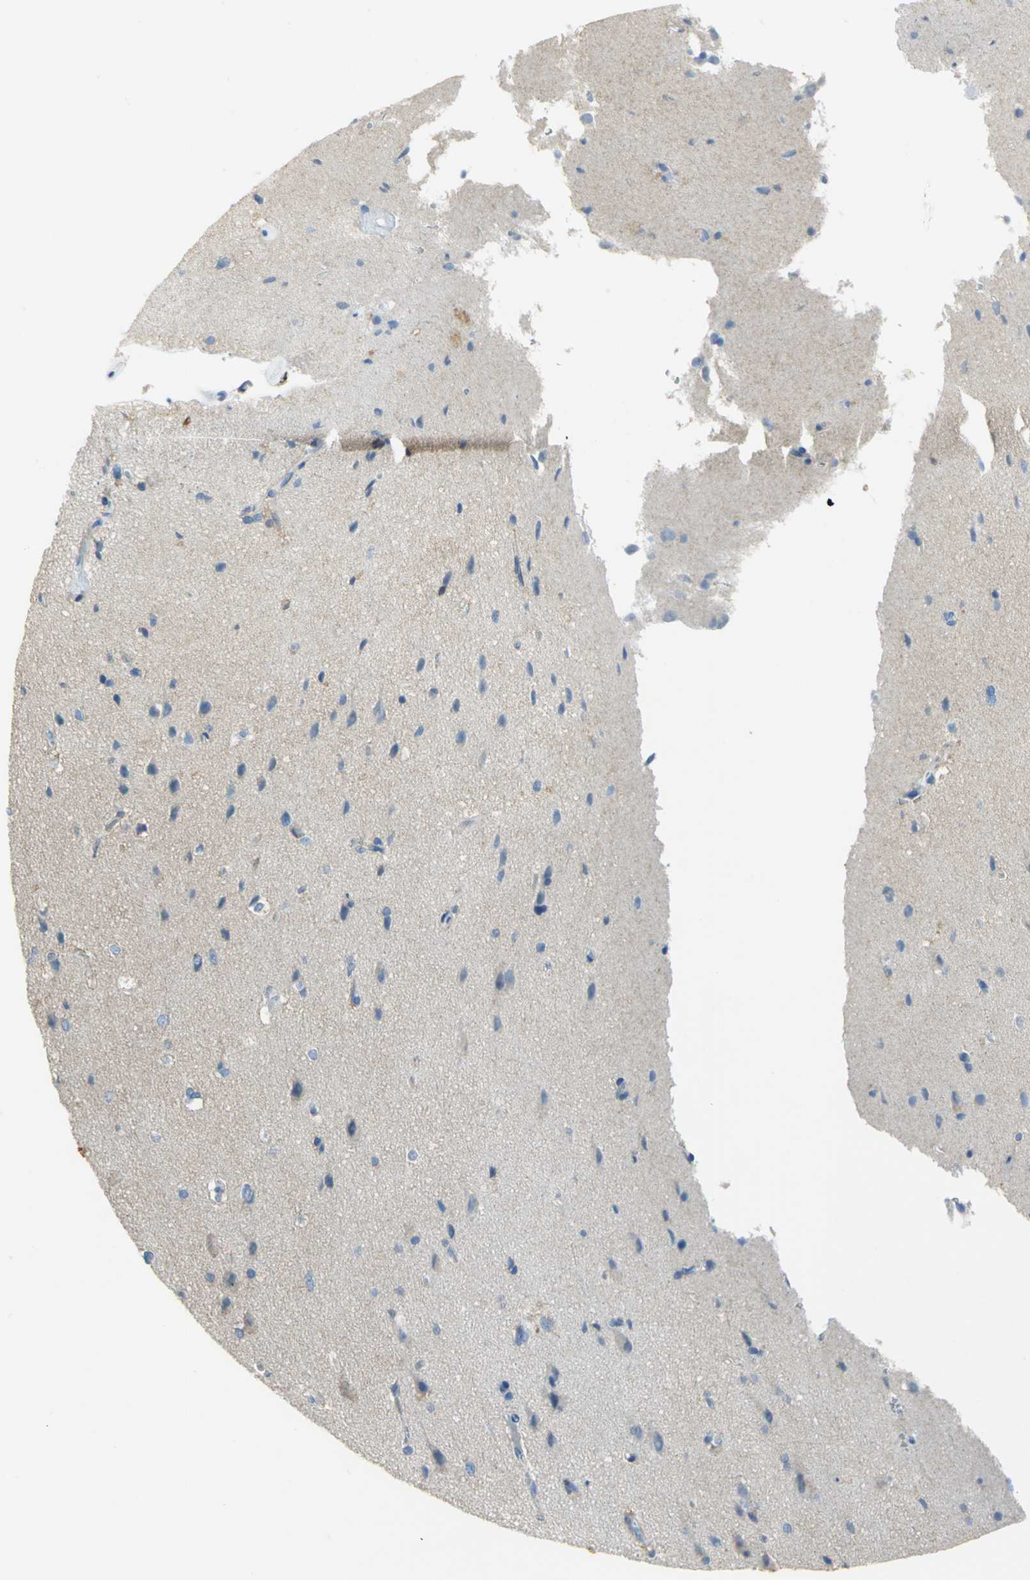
{"staining": {"intensity": "negative", "quantity": "none", "location": "none"}, "tissue": "cerebral cortex", "cell_type": "Endothelial cells", "image_type": "normal", "snomed": [{"axis": "morphology", "description": "Normal tissue, NOS"}, {"axis": "topography", "description": "Cerebral cortex"}], "caption": "Micrograph shows no significant protein staining in endothelial cells of normal cerebral cortex. (DAB IHC with hematoxylin counter stain).", "gene": "GYG2", "patient": {"sex": "male", "age": 62}}